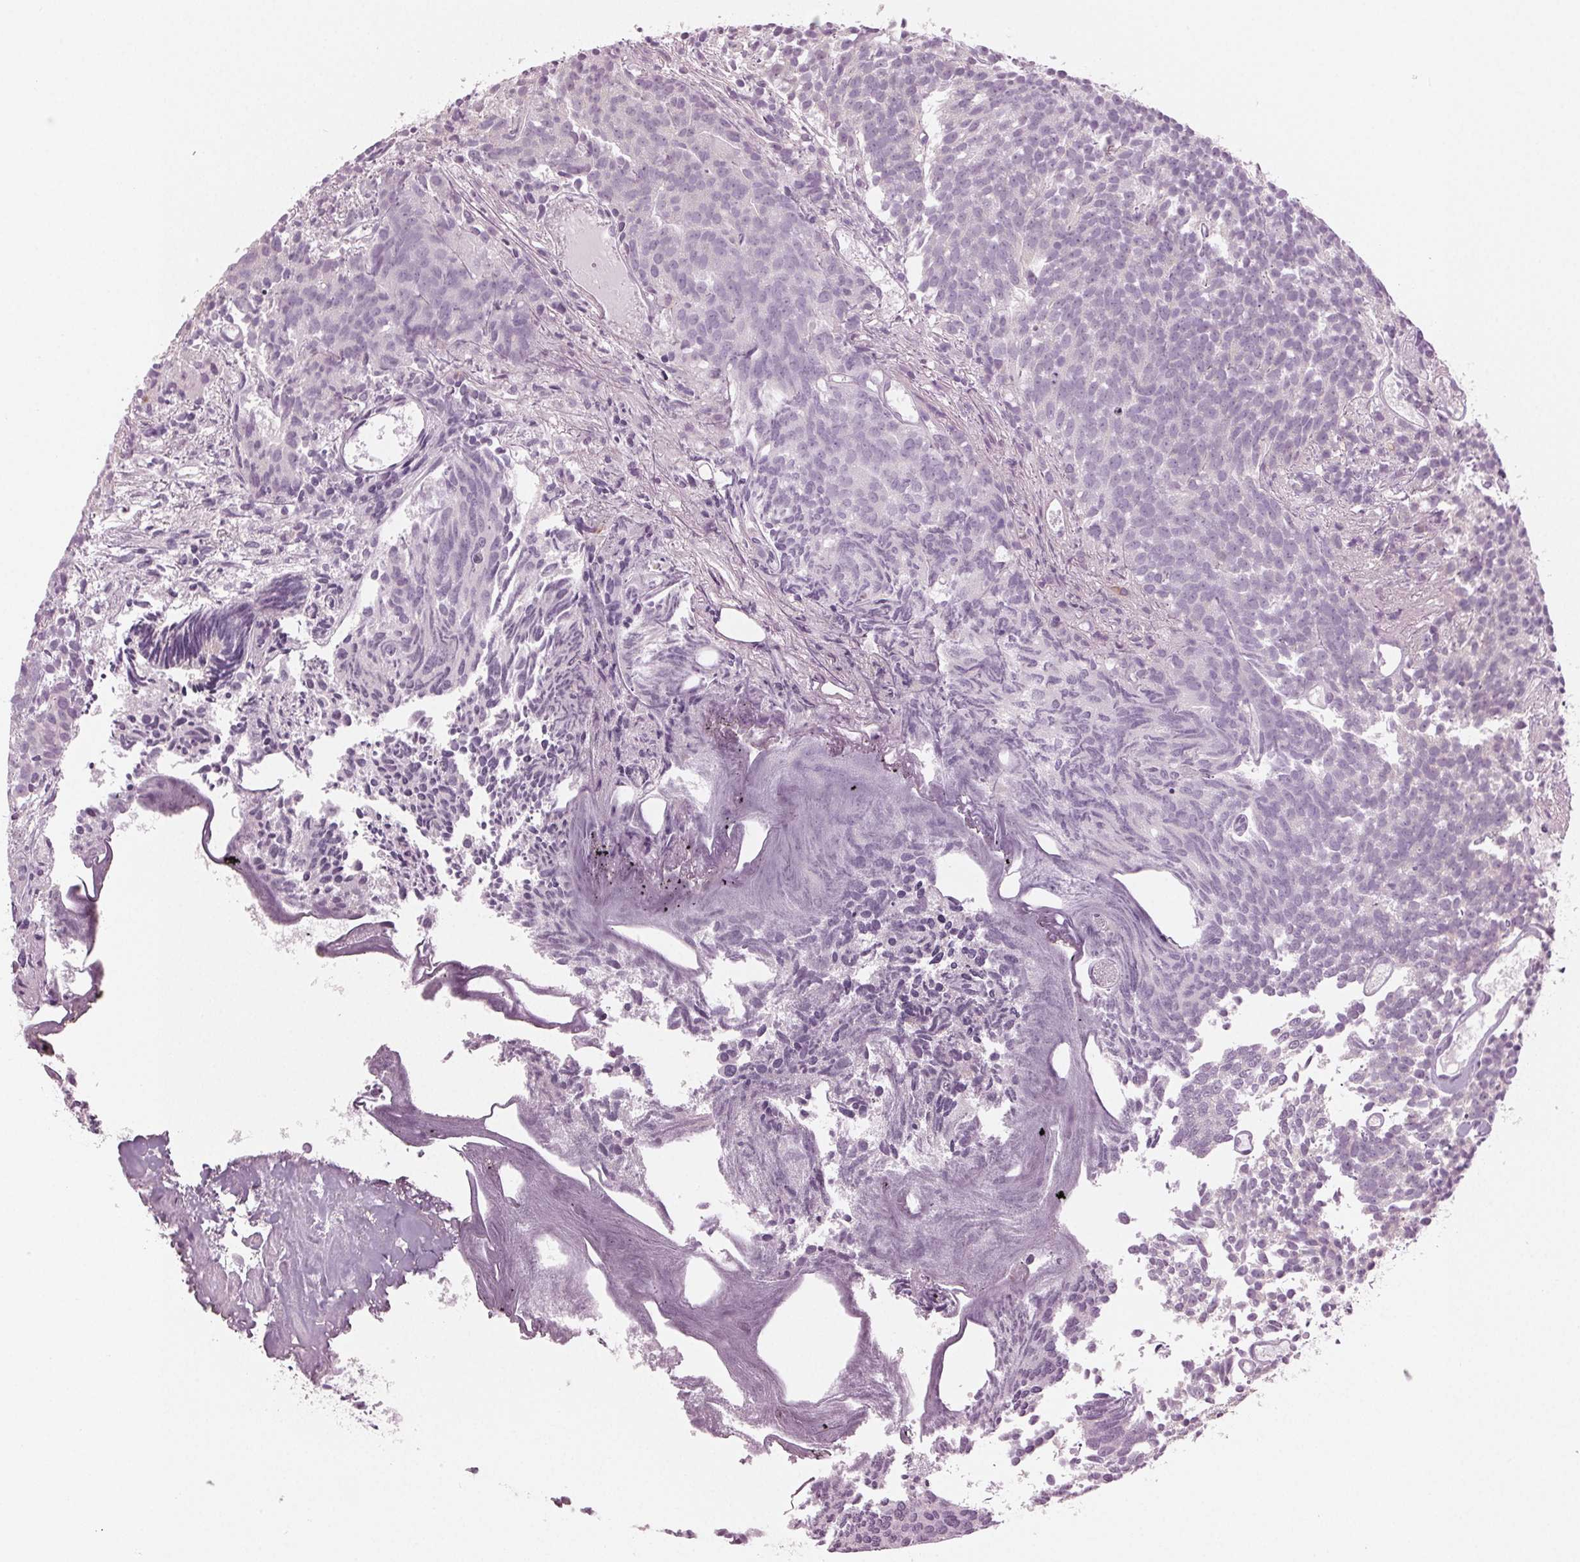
{"staining": {"intensity": "negative", "quantity": "none", "location": "none"}, "tissue": "prostate cancer", "cell_type": "Tumor cells", "image_type": "cancer", "snomed": [{"axis": "morphology", "description": "Adenocarcinoma, High grade"}, {"axis": "topography", "description": "Prostate"}], "caption": "There is no significant positivity in tumor cells of prostate cancer (high-grade adenocarcinoma).", "gene": "PRAP1", "patient": {"sex": "male", "age": 58}}